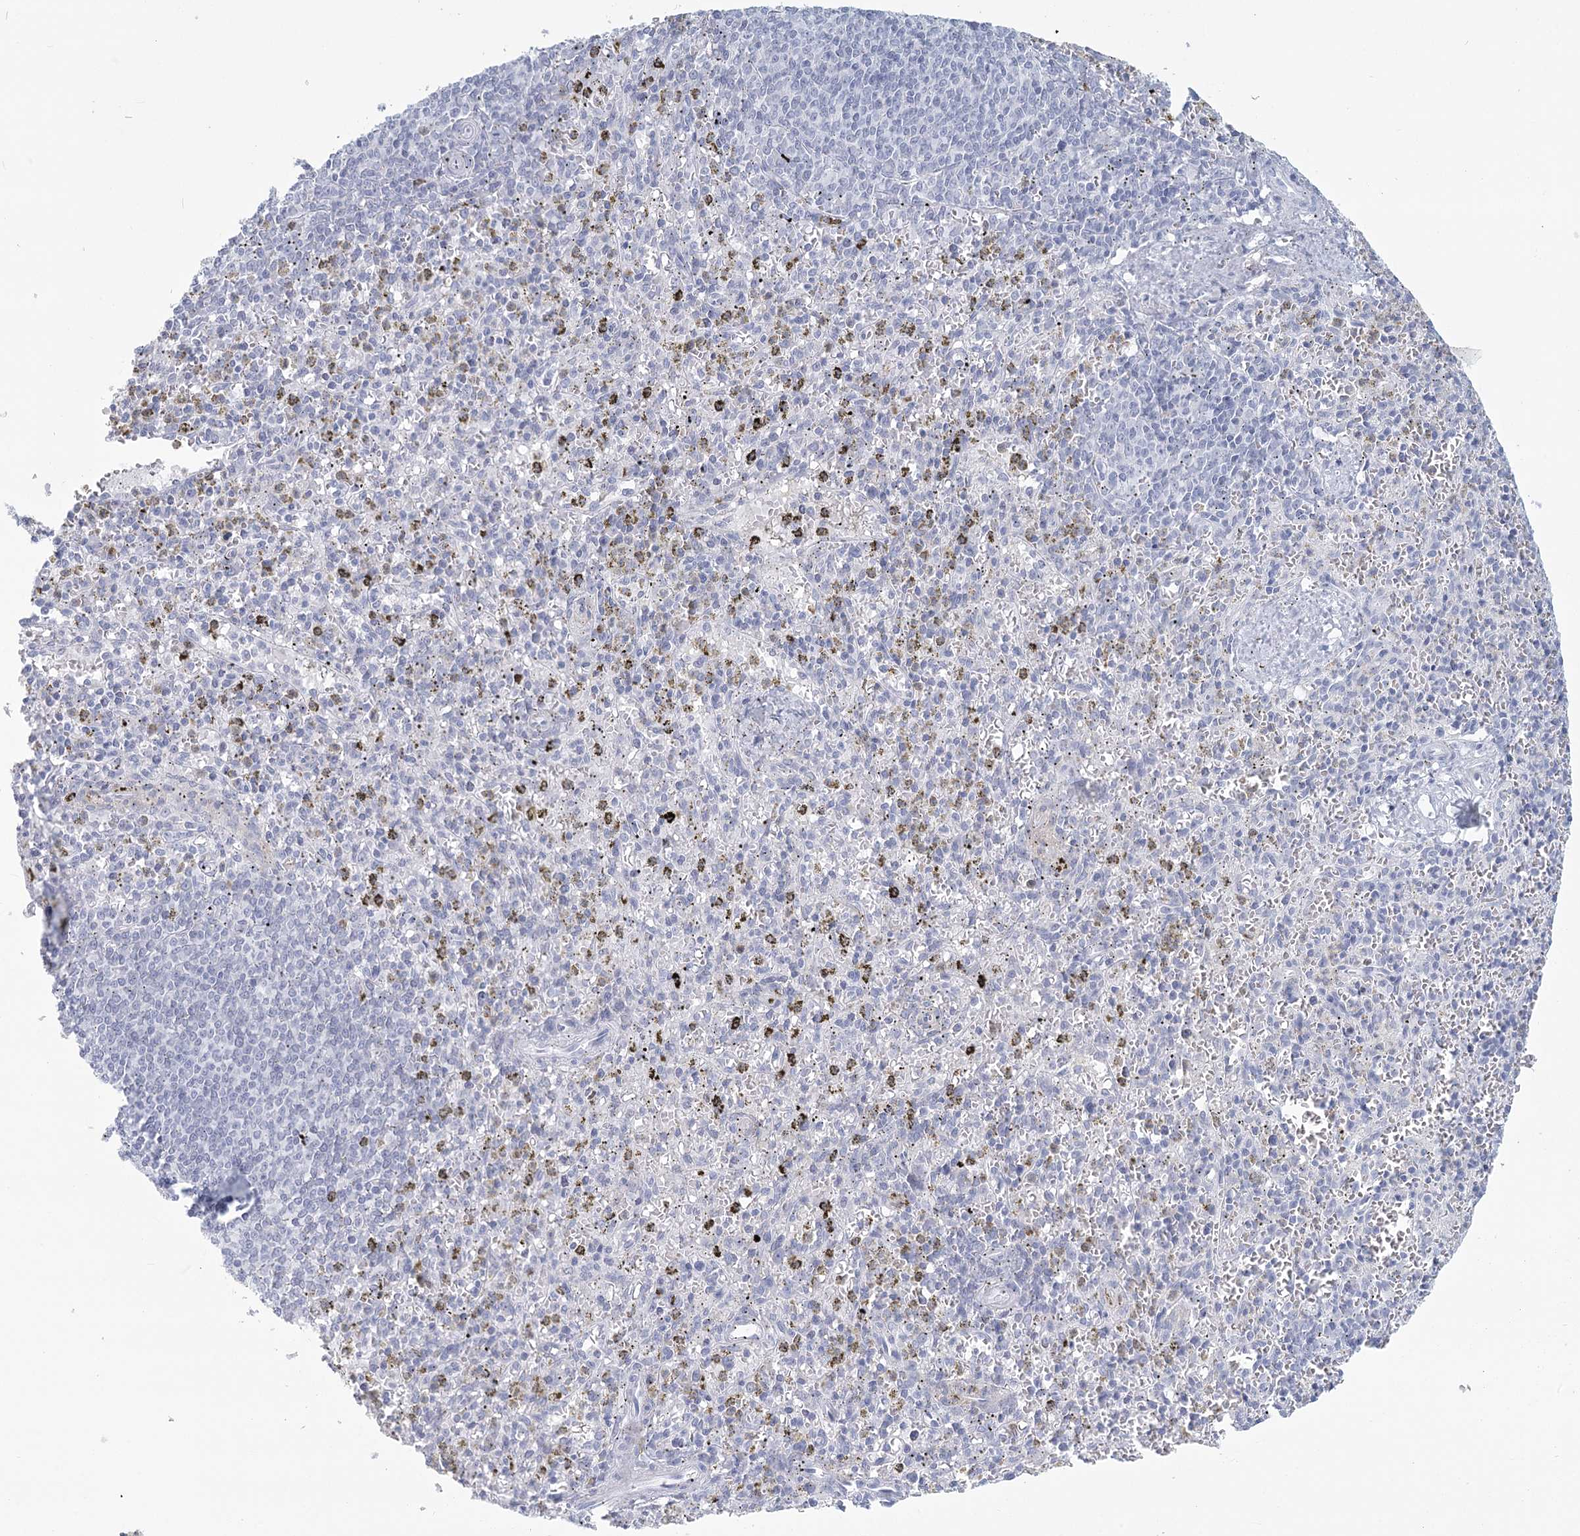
{"staining": {"intensity": "negative", "quantity": "none", "location": "none"}, "tissue": "spleen", "cell_type": "Cells in red pulp", "image_type": "normal", "snomed": [{"axis": "morphology", "description": "Normal tissue, NOS"}, {"axis": "topography", "description": "Spleen"}], "caption": "IHC of normal human spleen shows no staining in cells in red pulp. (Brightfield microscopy of DAB immunohistochemistry at high magnification).", "gene": "WNT8B", "patient": {"sex": "male", "age": 72}}